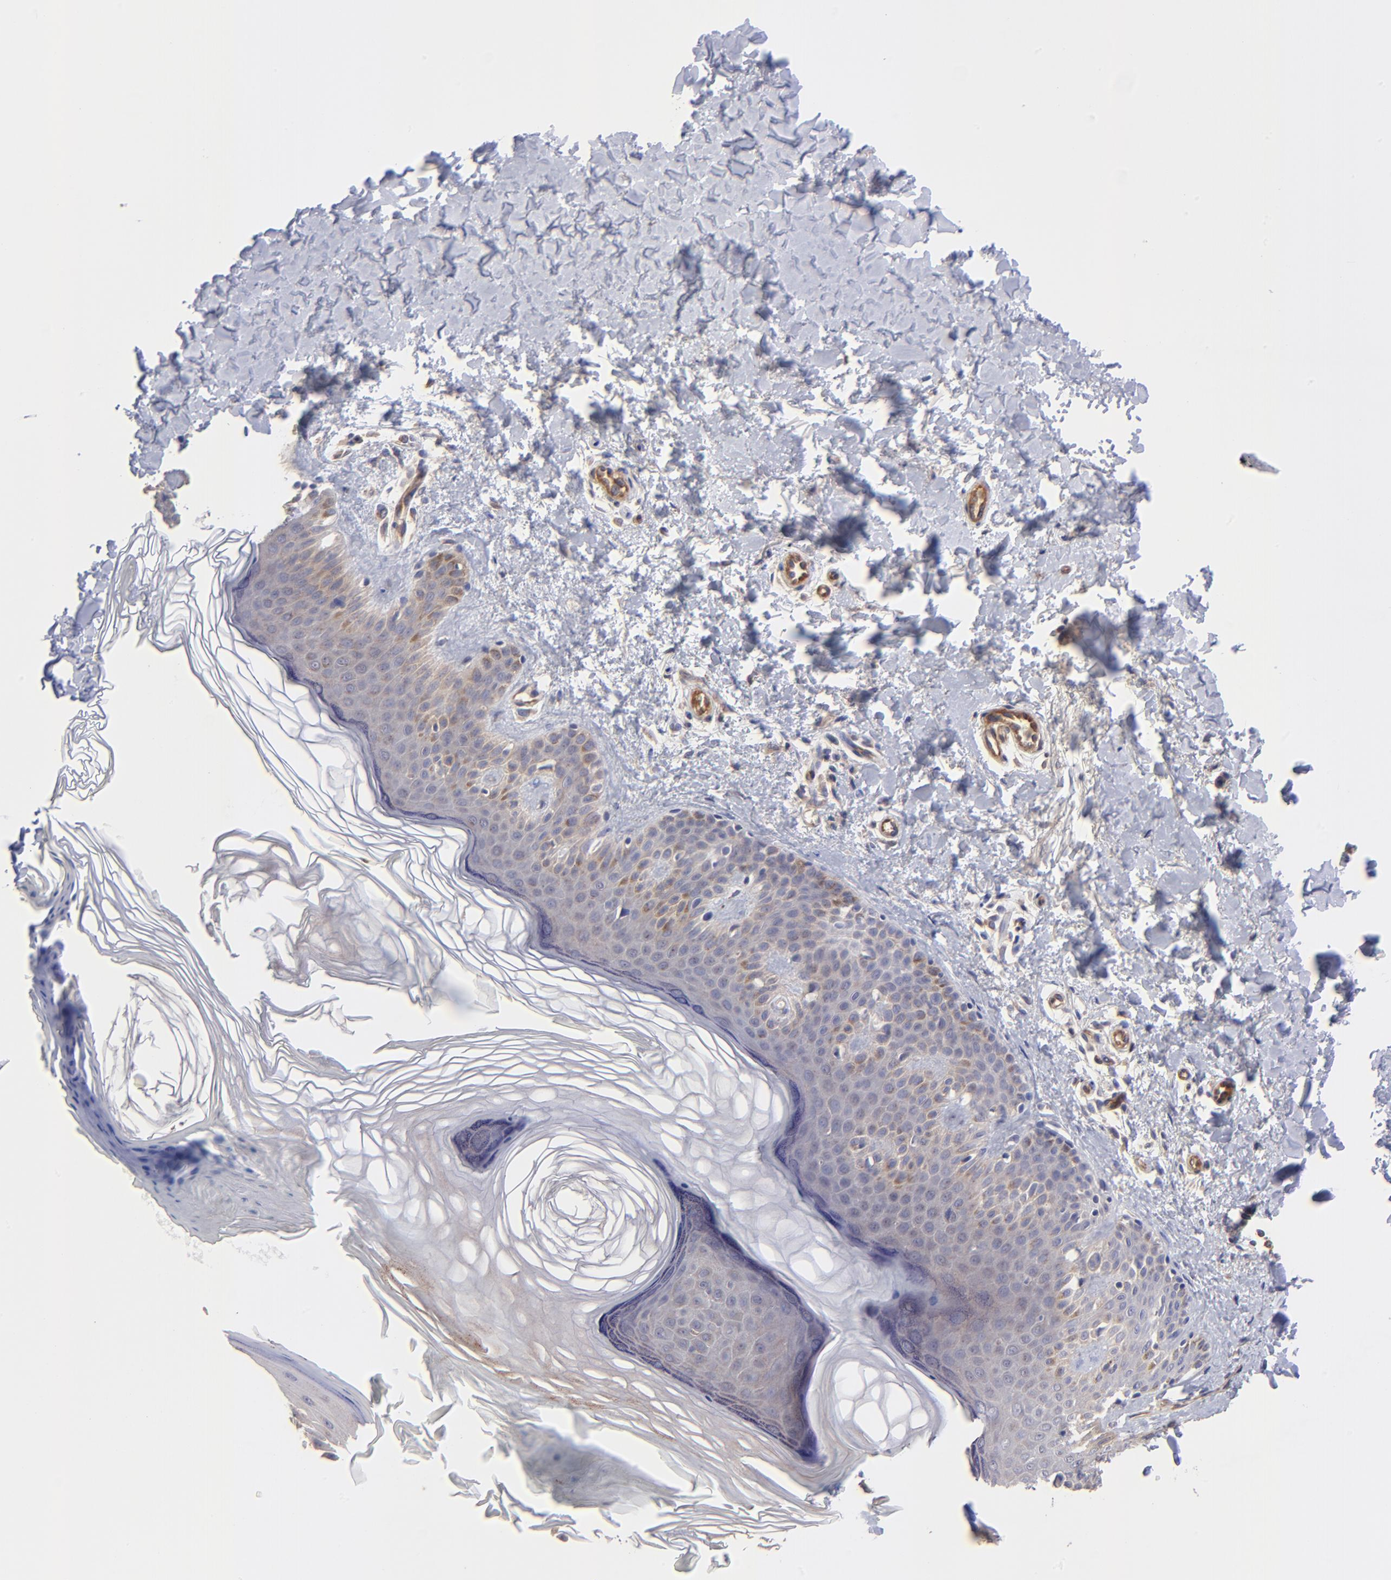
{"staining": {"intensity": "weak", "quantity": "<25%", "location": "cytoplasmic/membranous"}, "tissue": "skin cancer", "cell_type": "Tumor cells", "image_type": "cancer", "snomed": [{"axis": "morphology", "description": "Basal cell carcinoma"}, {"axis": "topography", "description": "Skin"}], "caption": "Tumor cells are negative for protein expression in human skin cancer (basal cell carcinoma).", "gene": "ASB7", "patient": {"sex": "male", "age": 67}}